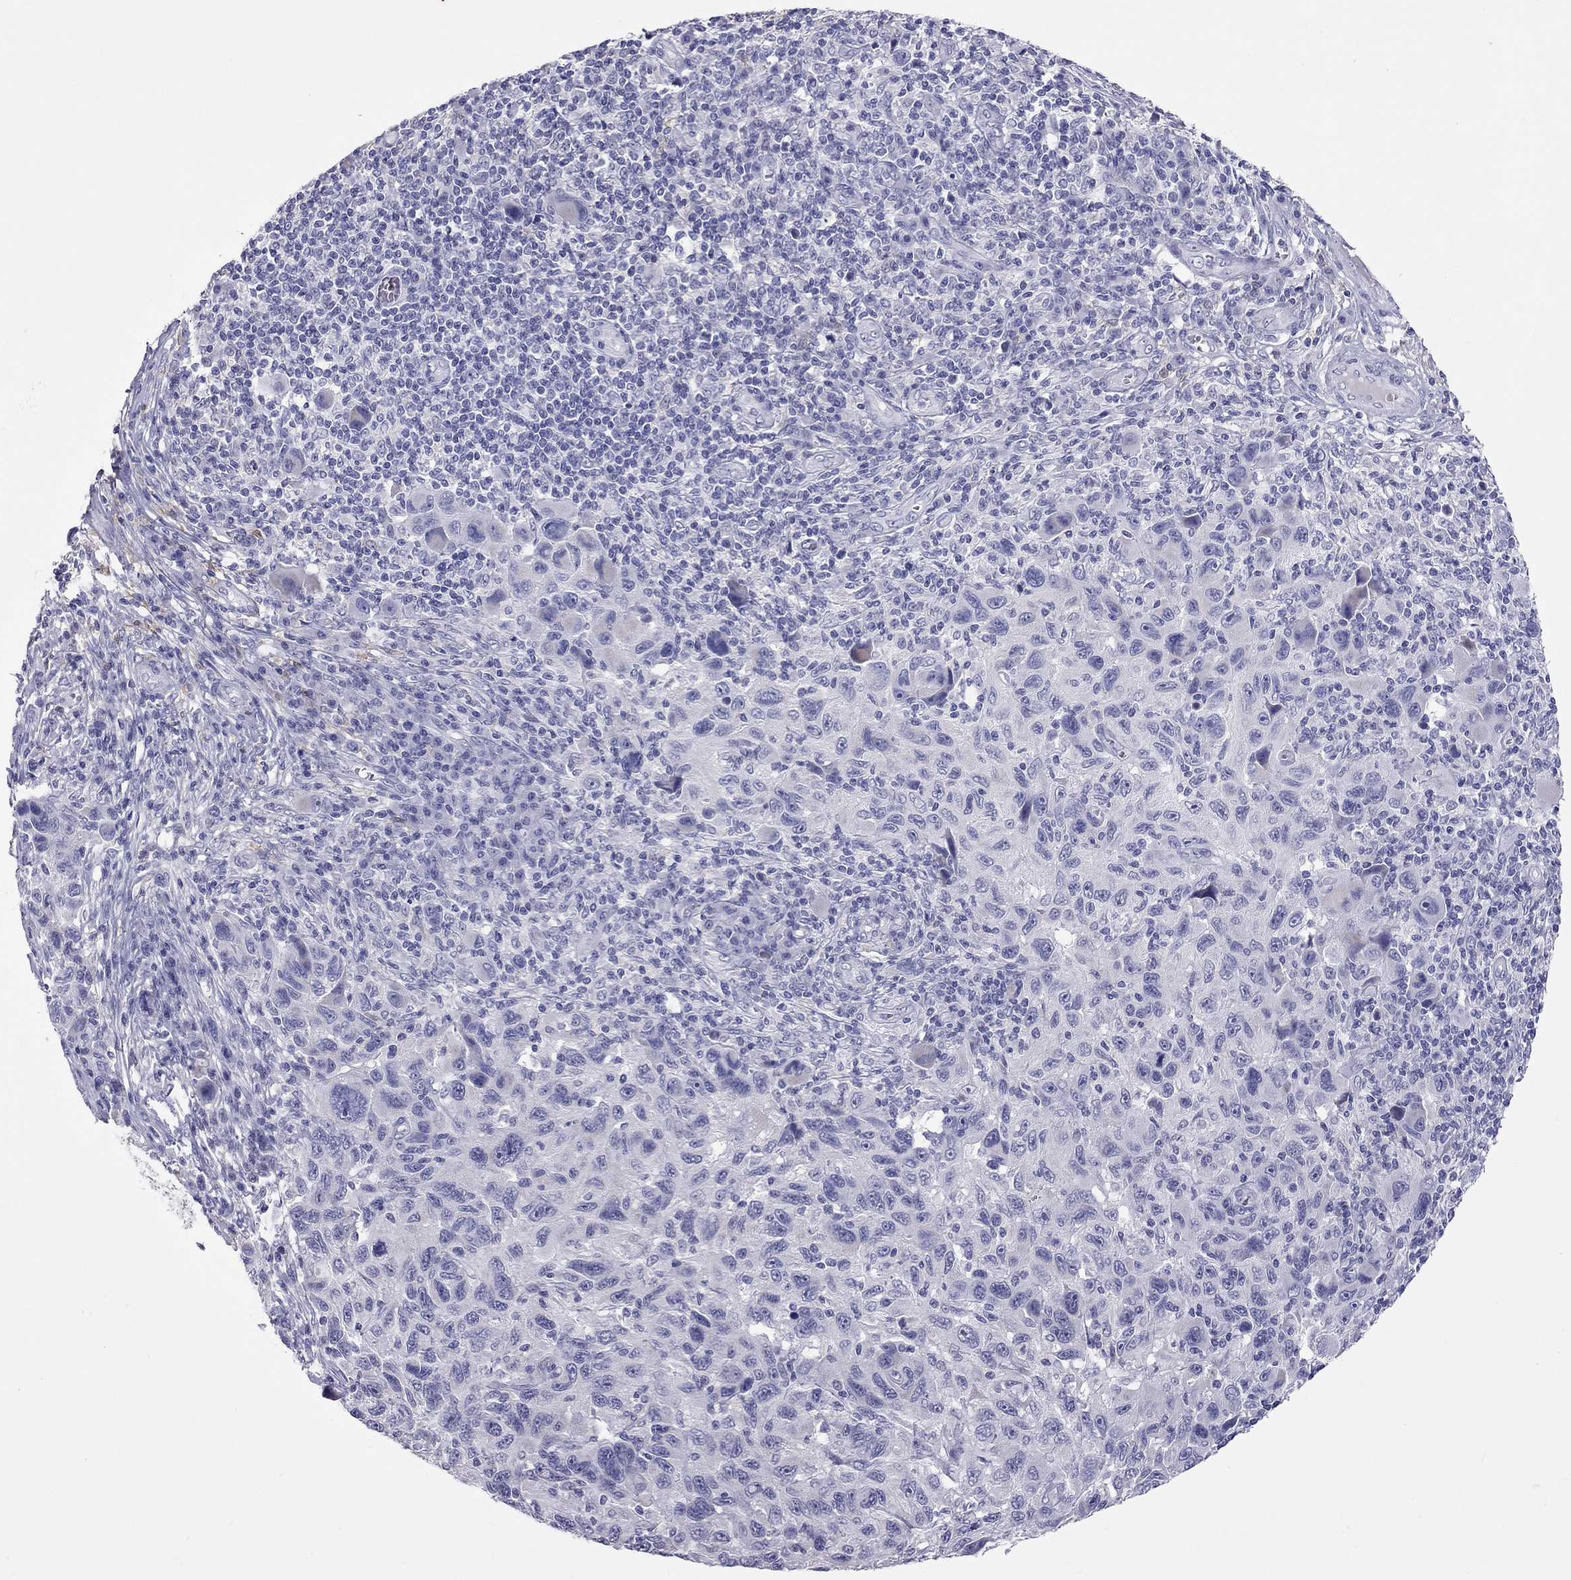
{"staining": {"intensity": "negative", "quantity": "none", "location": "none"}, "tissue": "melanoma", "cell_type": "Tumor cells", "image_type": "cancer", "snomed": [{"axis": "morphology", "description": "Malignant melanoma, NOS"}, {"axis": "topography", "description": "Skin"}], "caption": "IHC of melanoma displays no staining in tumor cells. The staining was performed using DAB to visualize the protein expression in brown, while the nuclei were stained in blue with hematoxylin (Magnification: 20x).", "gene": "PPP1R3A", "patient": {"sex": "male", "age": 53}}